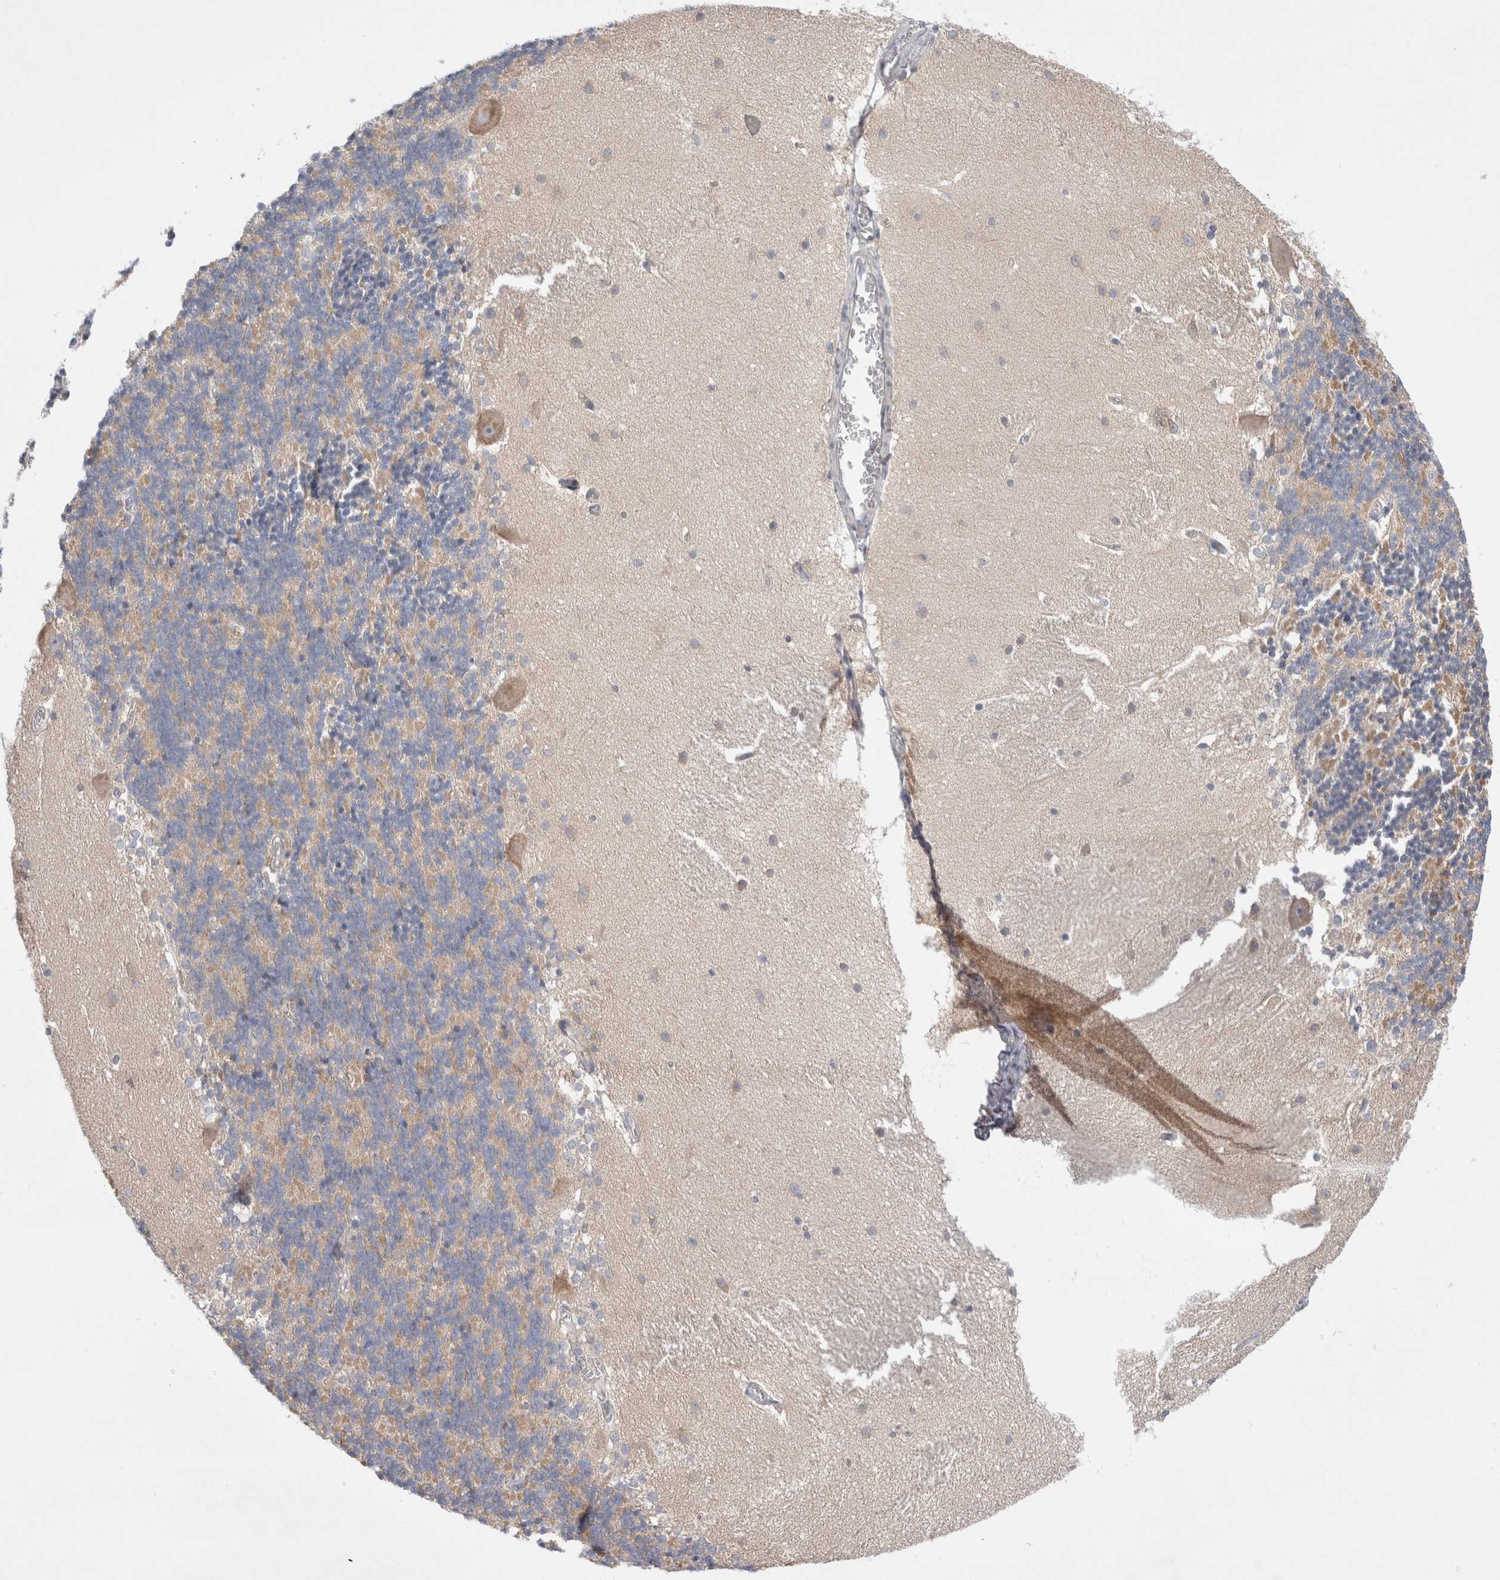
{"staining": {"intensity": "weak", "quantity": "<25%", "location": "cytoplasmic/membranous"}, "tissue": "cerebellum", "cell_type": "Cells in granular layer", "image_type": "normal", "snomed": [{"axis": "morphology", "description": "Normal tissue, NOS"}, {"axis": "topography", "description": "Cerebellum"}], "caption": "This is an IHC photomicrograph of unremarkable cerebellum. There is no positivity in cells in granular layer.", "gene": "RBM12B", "patient": {"sex": "female", "age": 19}}